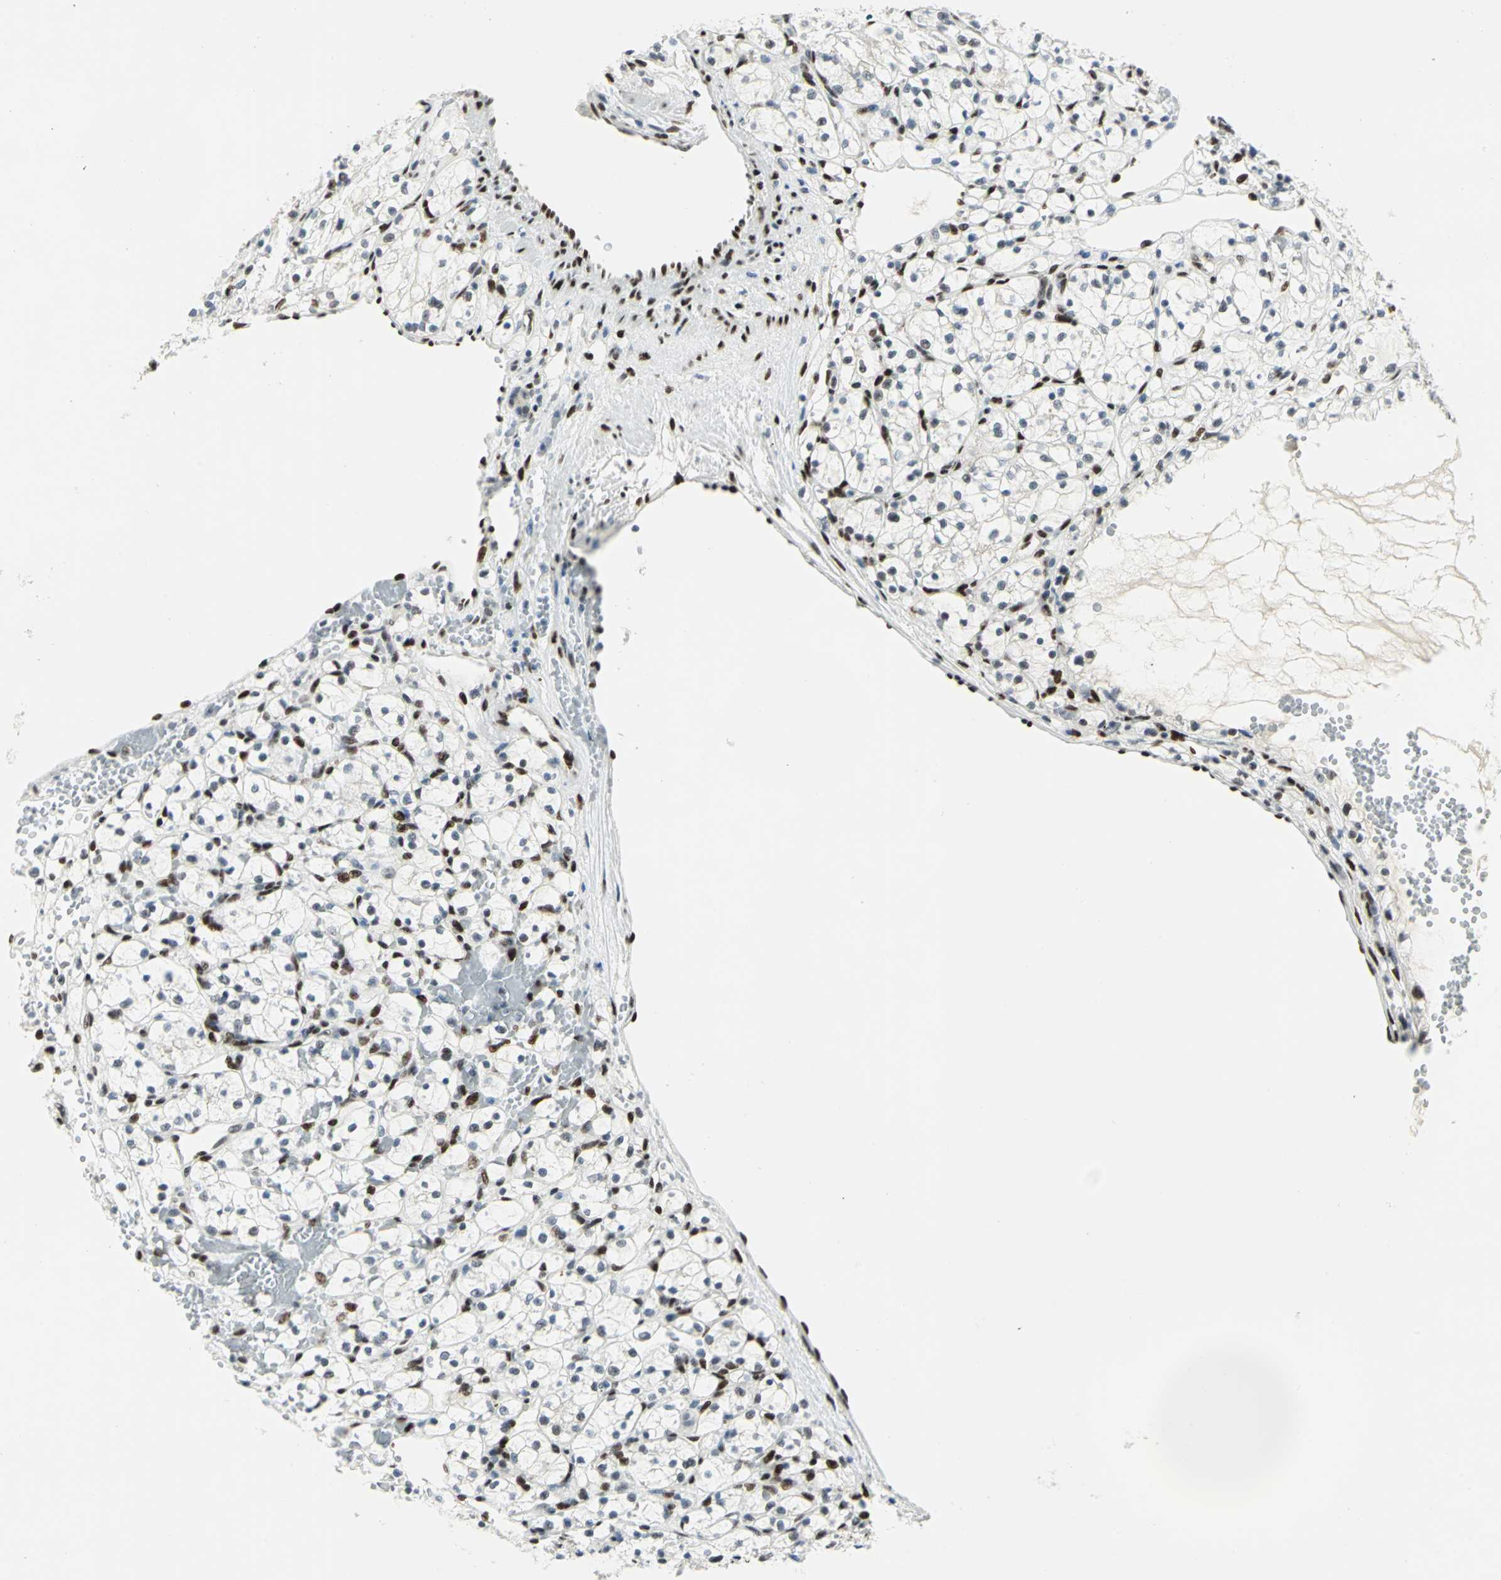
{"staining": {"intensity": "negative", "quantity": "none", "location": "none"}, "tissue": "renal cancer", "cell_type": "Tumor cells", "image_type": "cancer", "snomed": [{"axis": "morphology", "description": "Adenocarcinoma, NOS"}, {"axis": "topography", "description": "Kidney"}], "caption": "Immunohistochemical staining of human renal adenocarcinoma displays no significant staining in tumor cells.", "gene": "MEIS2", "patient": {"sex": "female", "age": 60}}